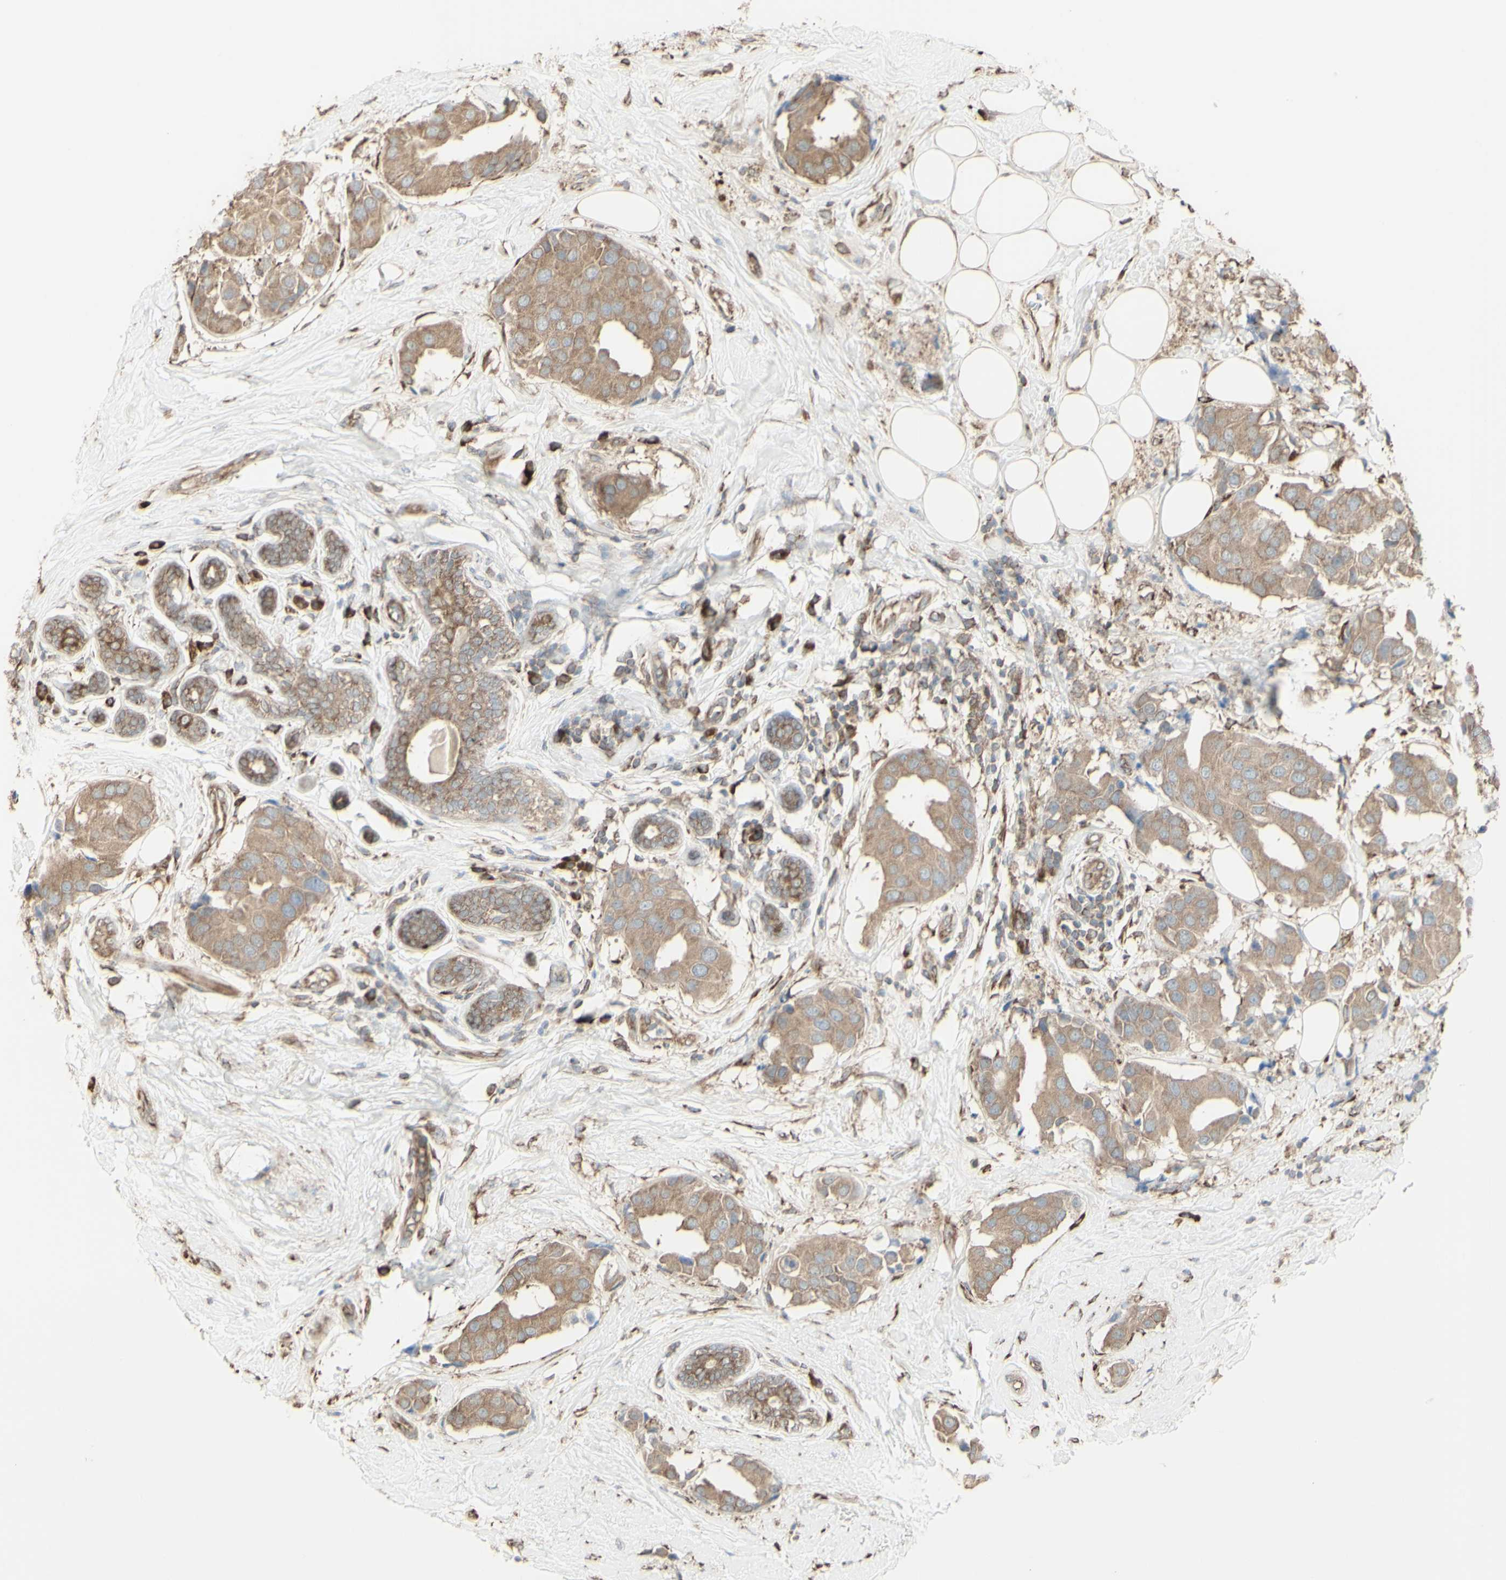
{"staining": {"intensity": "weak", "quantity": ">75%", "location": "cytoplasmic/membranous"}, "tissue": "breast cancer", "cell_type": "Tumor cells", "image_type": "cancer", "snomed": [{"axis": "morphology", "description": "Normal tissue, NOS"}, {"axis": "morphology", "description": "Duct carcinoma"}, {"axis": "topography", "description": "Breast"}], "caption": "Protein staining reveals weak cytoplasmic/membranous staining in approximately >75% of tumor cells in intraductal carcinoma (breast).", "gene": "EEF1B2", "patient": {"sex": "female", "age": 39}}